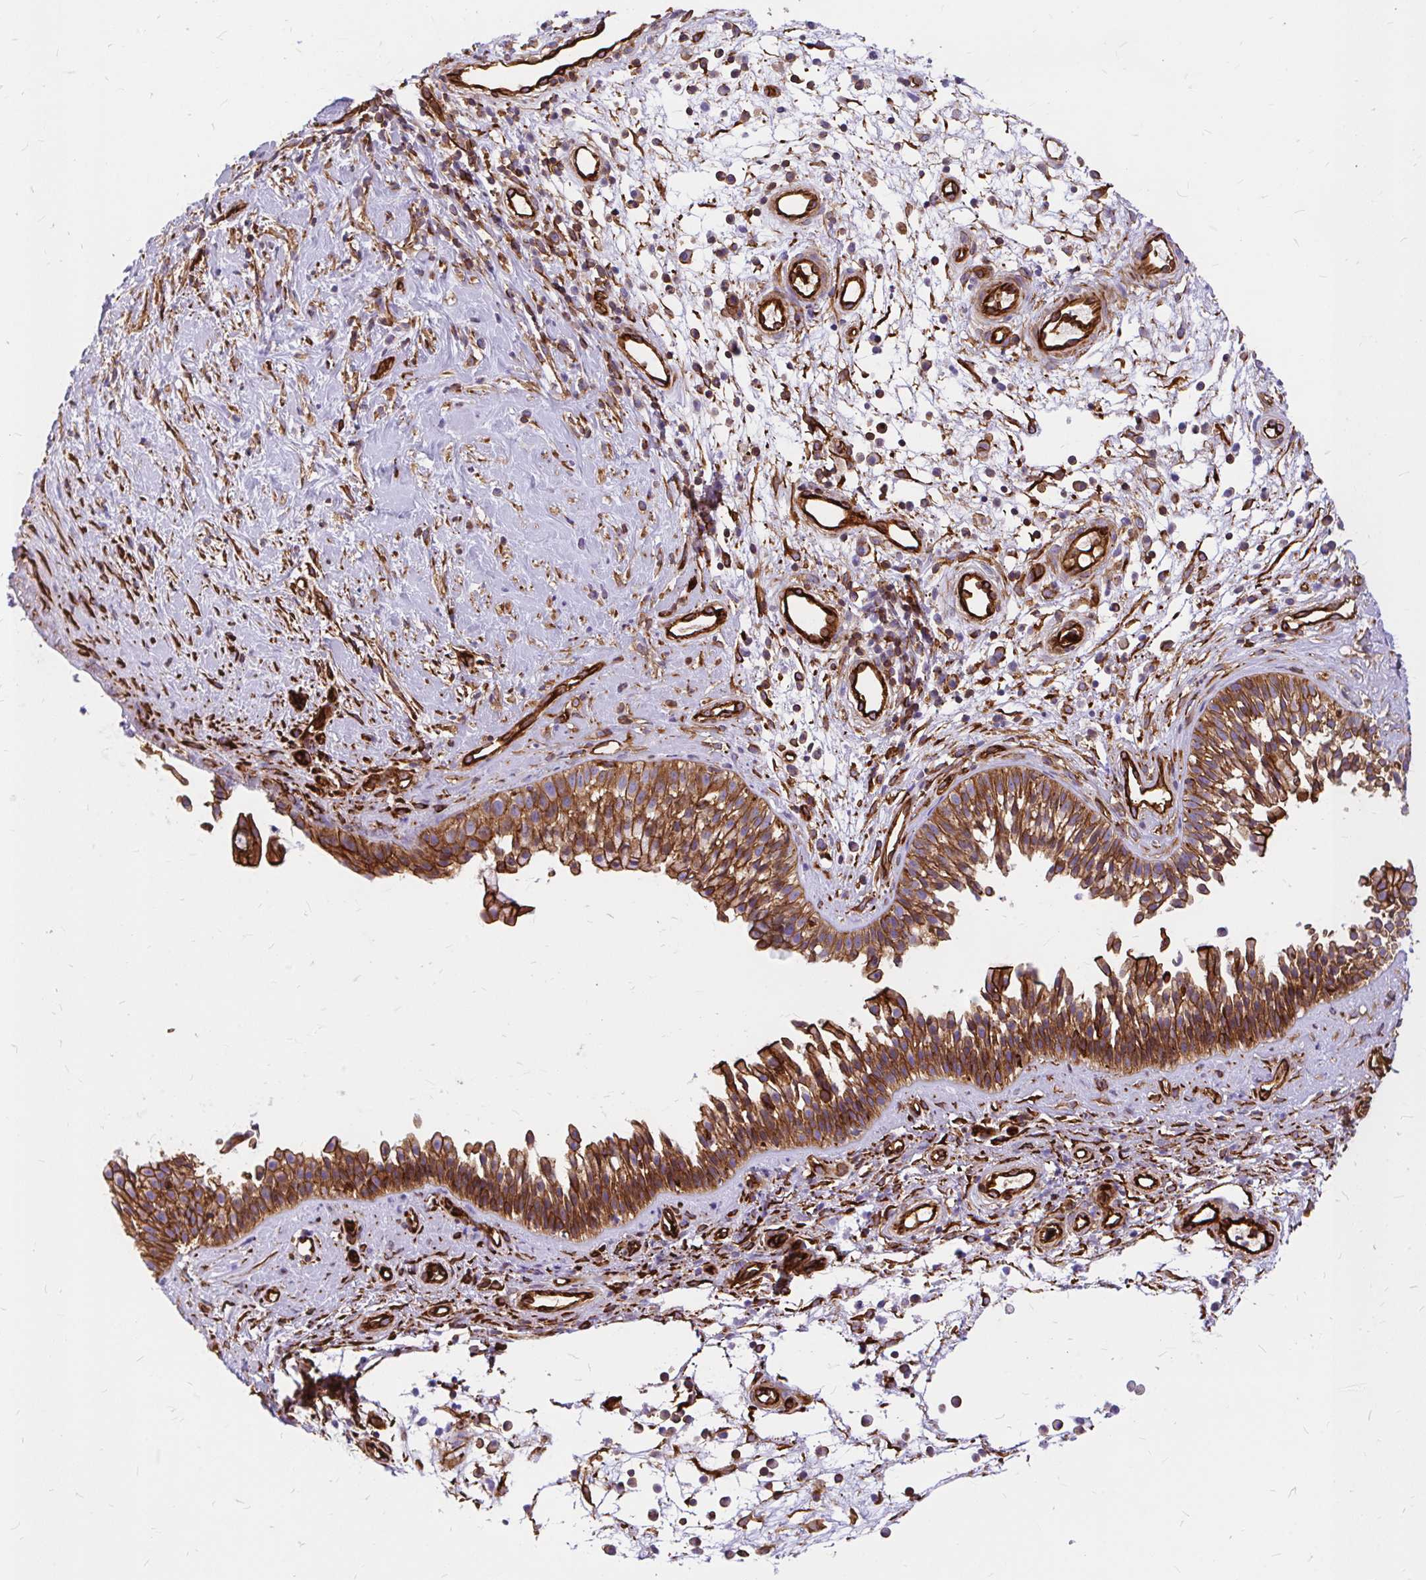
{"staining": {"intensity": "strong", "quantity": ">75%", "location": "cytoplasmic/membranous"}, "tissue": "nasopharynx", "cell_type": "Respiratory epithelial cells", "image_type": "normal", "snomed": [{"axis": "morphology", "description": "Normal tissue, NOS"}, {"axis": "topography", "description": "Nasopharynx"}], "caption": "IHC histopathology image of benign nasopharynx: human nasopharynx stained using immunohistochemistry displays high levels of strong protein expression localized specifically in the cytoplasmic/membranous of respiratory epithelial cells, appearing as a cytoplasmic/membranous brown color.", "gene": "MAP1LC3B2", "patient": {"sex": "male", "age": 56}}